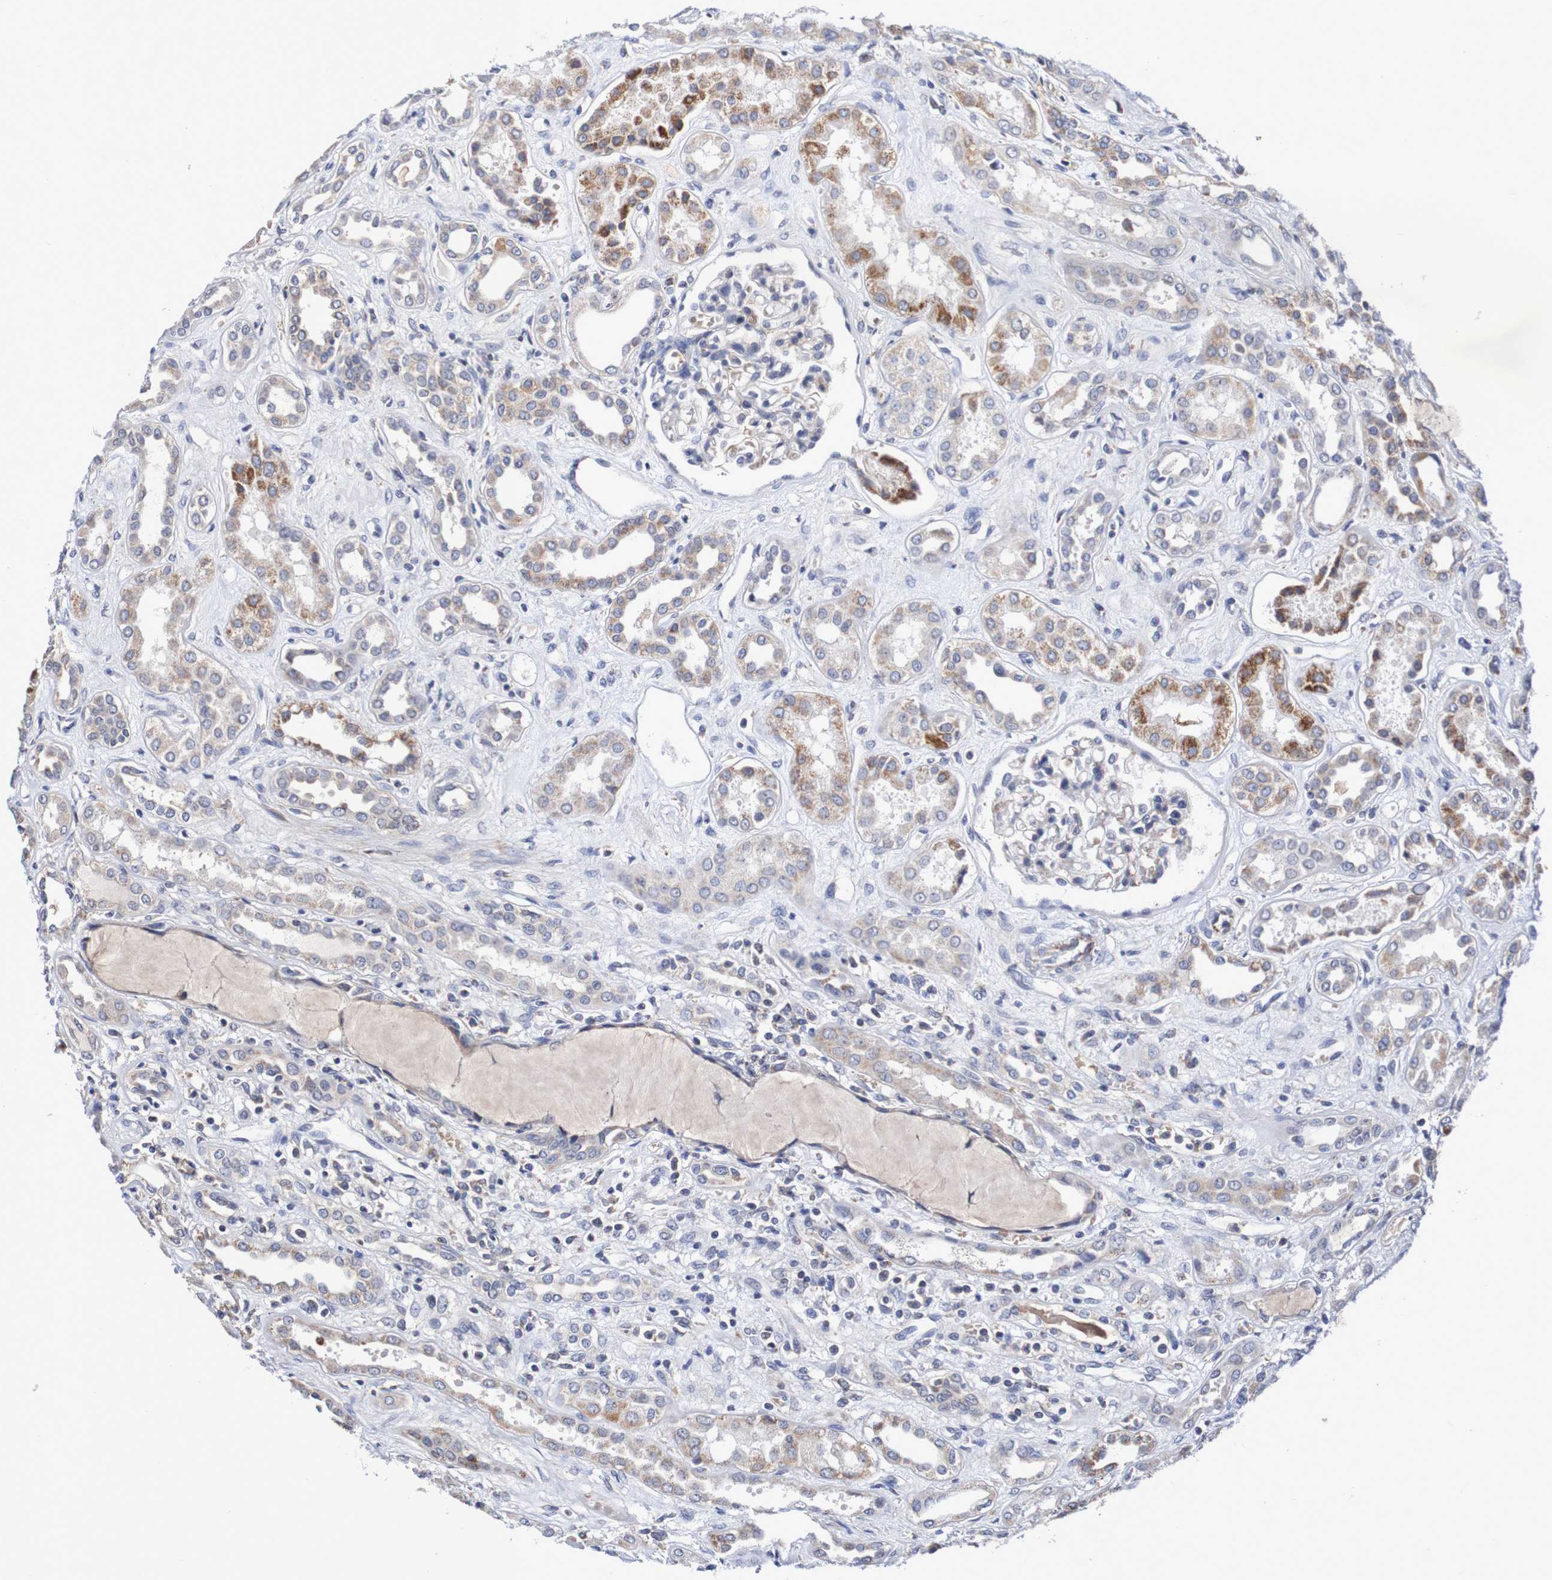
{"staining": {"intensity": "moderate", "quantity": "25%-75%", "location": "cytoplasmic/membranous"}, "tissue": "kidney", "cell_type": "Cells in glomeruli", "image_type": "normal", "snomed": [{"axis": "morphology", "description": "Normal tissue, NOS"}, {"axis": "topography", "description": "Kidney"}], "caption": "The immunohistochemical stain highlights moderate cytoplasmic/membranous positivity in cells in glomeruli of unremarkable kidney.", "gene": "WNT4", "patient": {"sex": "male", "age": 59}}